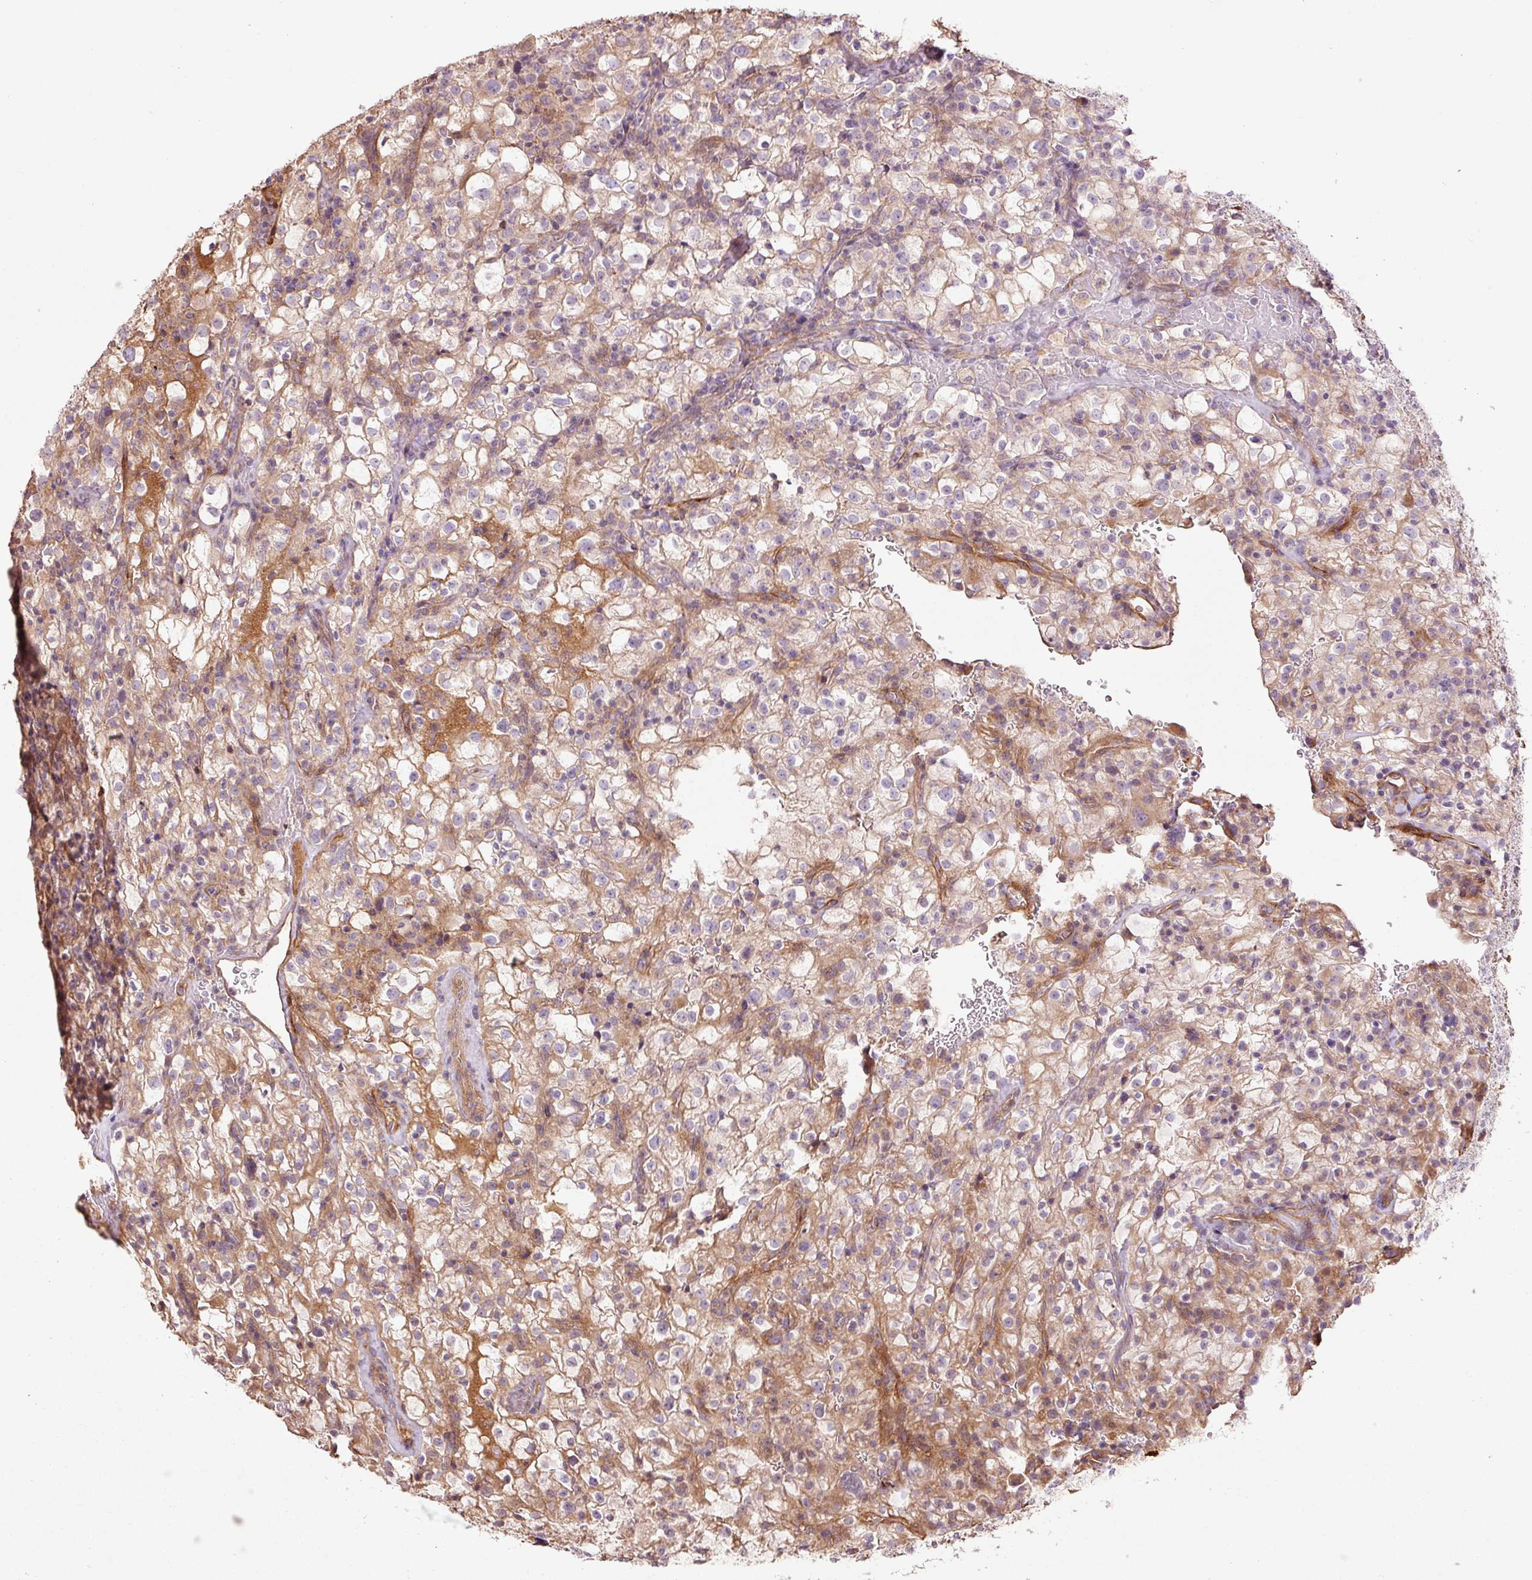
{"staining": {"intensity": "moderate", "quantity": "25%-75%", "location": "cytoplasmic/membranous"}, "tissue": "renal cancer", "cell_type": "Tumor cells", "image_type": "cancer", "snomed": [{"axis": "morphology", "description": "Adenocarcinoma, NOS"}, {"axis": "topography", "description": "Kidney"}], "caption": "High-power microscopy captured an IHC image of adenocarcinoma (renal), revealing moderate cytoplasmic/membranous staining in approximately 25%-75% of tumor cells.", "gene": "NID2", "patient": {"sex": "female", "age": 74}}